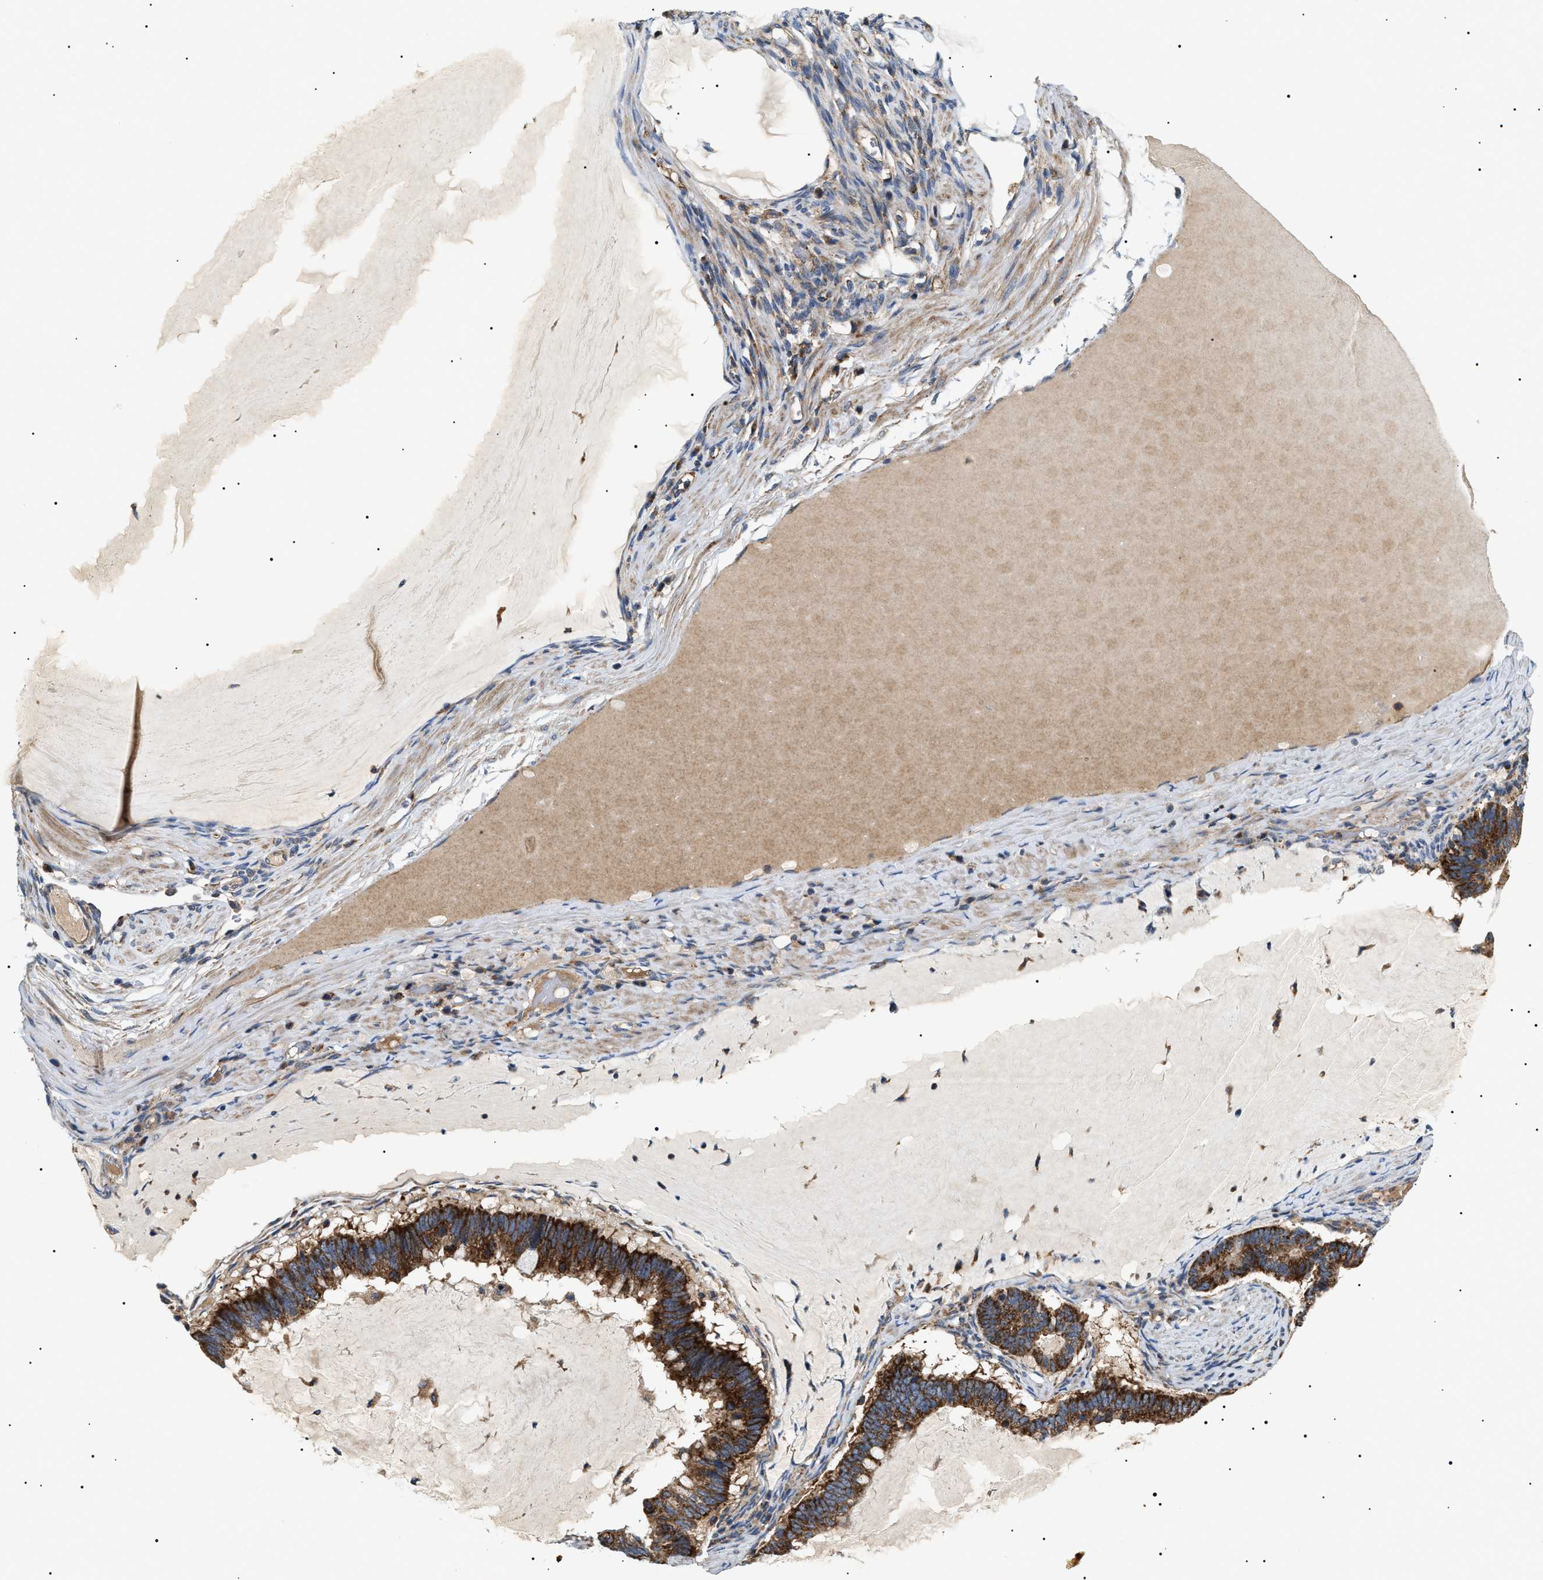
{"staining": {"intensity": "strong", "quantity": ">75%", "location": "cytoplasmic/membranous"}, "tissue": "ovarian cancer", "cell_type": "Tumor cells", "image_type": "cancer", "snomed": [{"axis": "morphology", "description": "Cystadenocarcinoma, mucinous, NOS"}, {"axis": "topography", "description": "Ovary"}], "caption": "Strong cytoplasmic/membranous staining is seen in approximately >75% of tumor cells in ovarian mucinous cystadenocarcinoma.", "gene": "OXSM", "patient": {"sex": "female", "age": 61}}